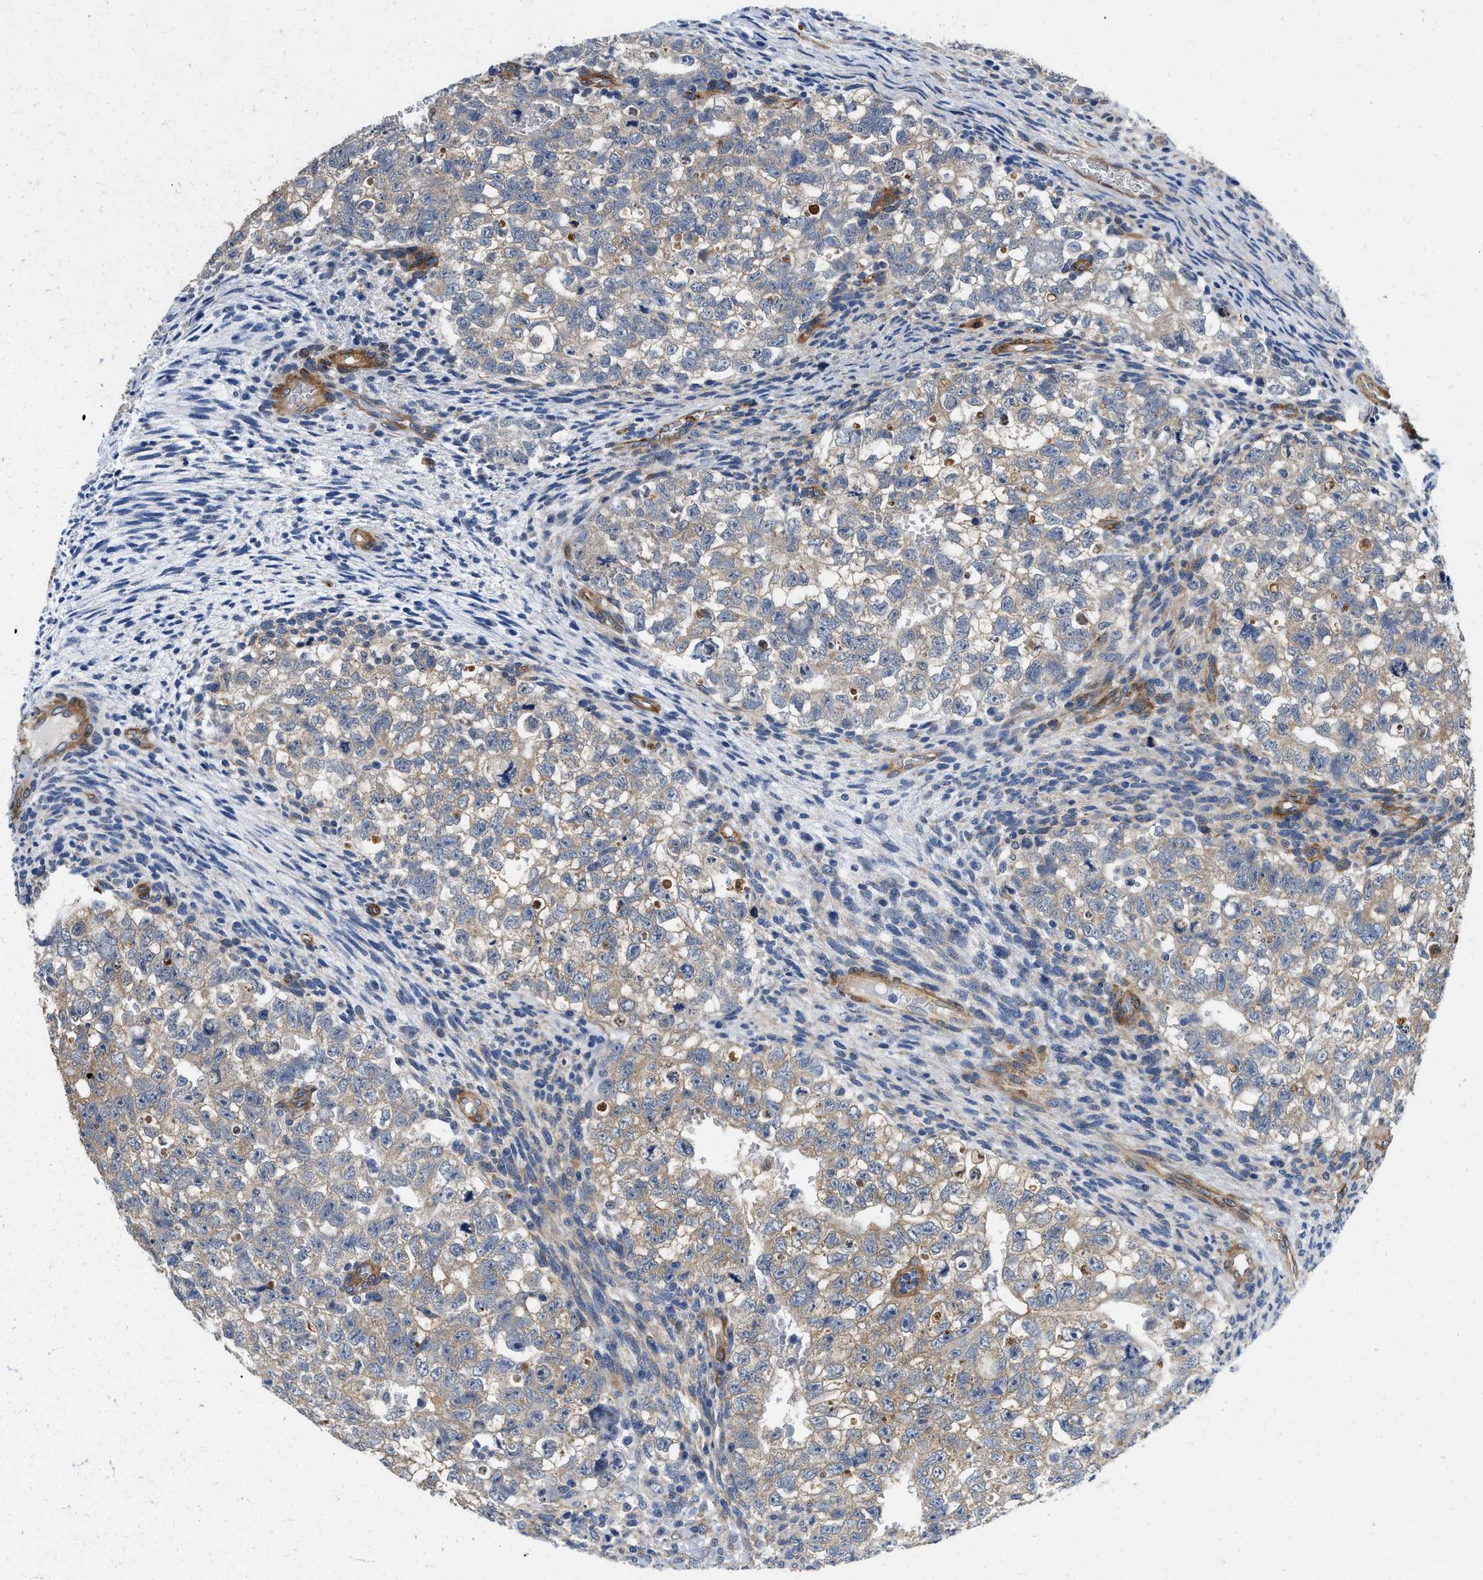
{"staining": {"intensity": "weak", "quantity": "<25%", "location": "cytoplasmic/membranous"}, "tissue": "testis cancer", "cell_type": "Tumor cells", "image_type": "cancer", "snomed": [{"axis": "morphology", "description": "Seminoma, NOS"}, {"axis": "morphology", "description": "Carcinoma, Embryonal, NOS"}, {"axis": "topography", "description": "Testis"}], "caption": "Tumor cells show no significant protein staining in testis cancer.", "gene": "RAPH1", "patient": {"sex": "male", "age": 38}}